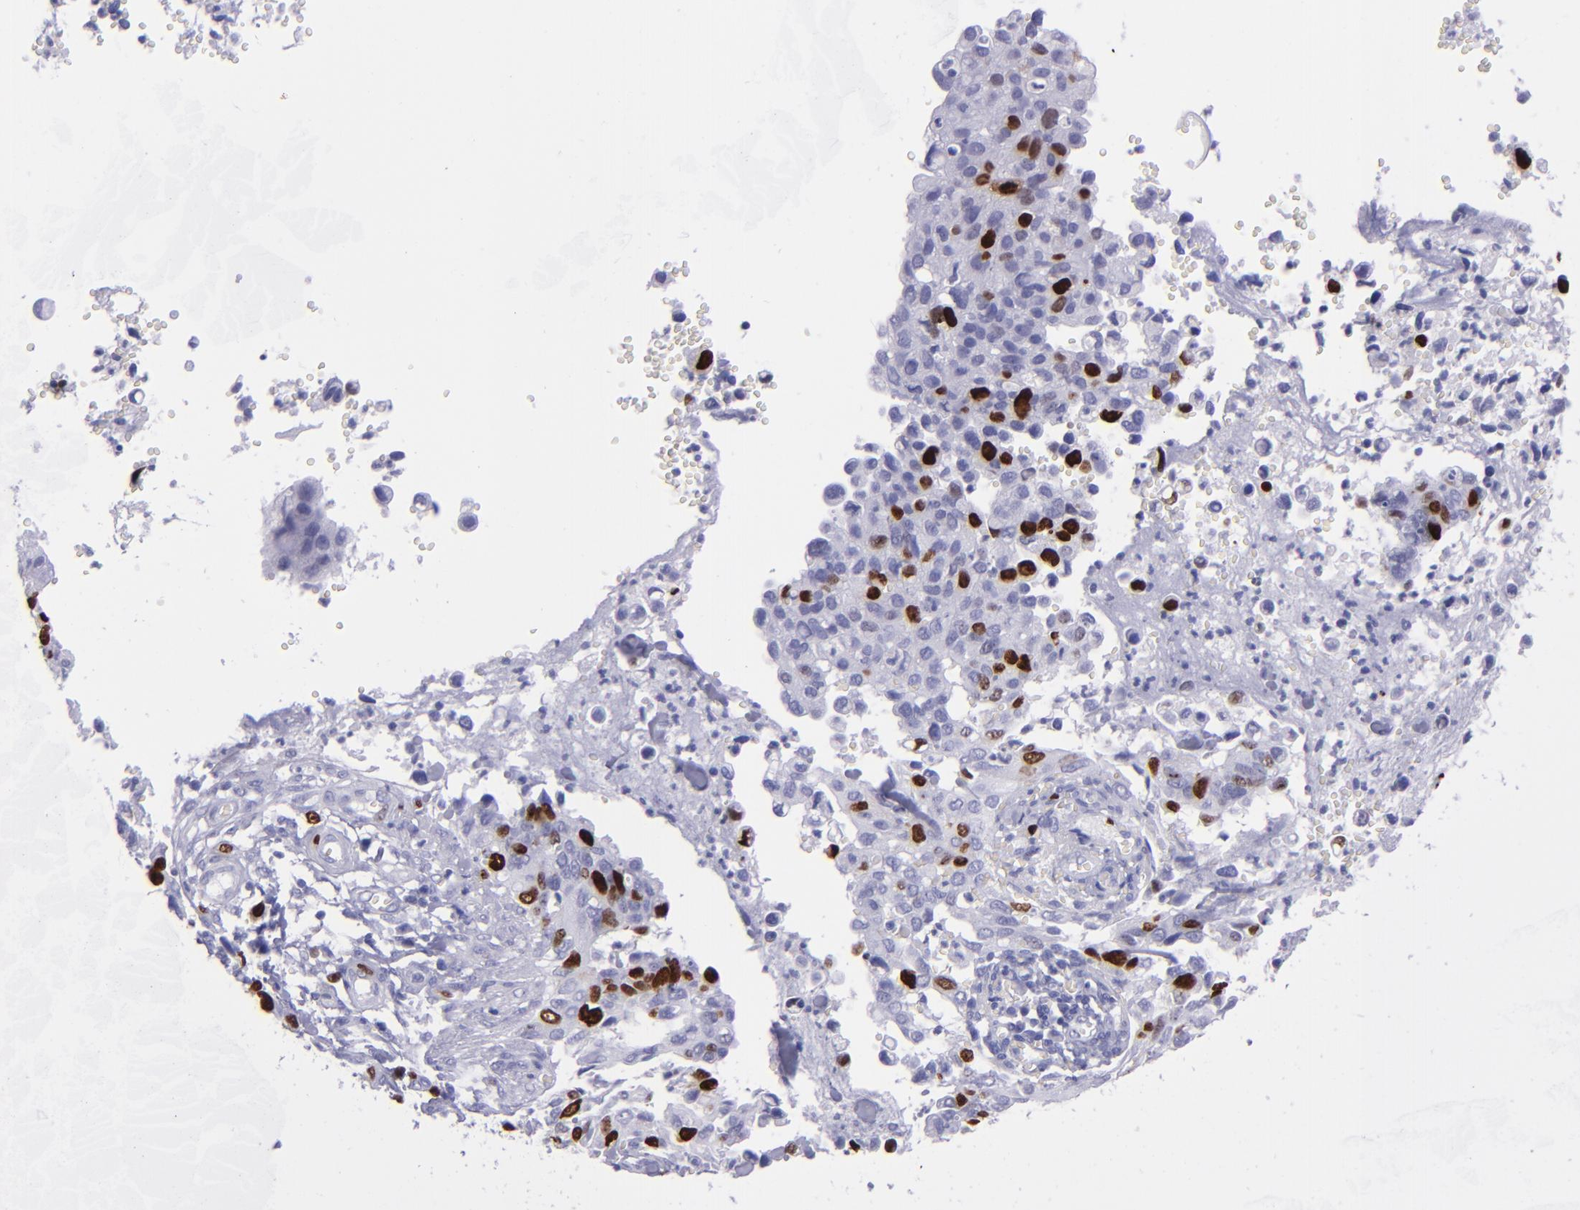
{"staining": {"intensity": "strong", "quantity": "<25%", "location": "nuclear"}, "tissue": "cervical cancer", "cell_type": "Tumor cells", "image_type": "cancer", "snomed": [{"axis": "morphology", "description": "Normal tissue, NOS"}, {"axis": "morphology", "description": "Squamous cell carcinoma, NOS"}, {"axis": "topography", "description": "Cervix"}], "caption": "Immunohistochemistry of human cervical squamous cell carcinoma reveals medium levels of strong nuclear positivity in approximately <25% of tumor cells.", "gene": "TOP2A", "patient": {"sex": "female", "age": 45}}